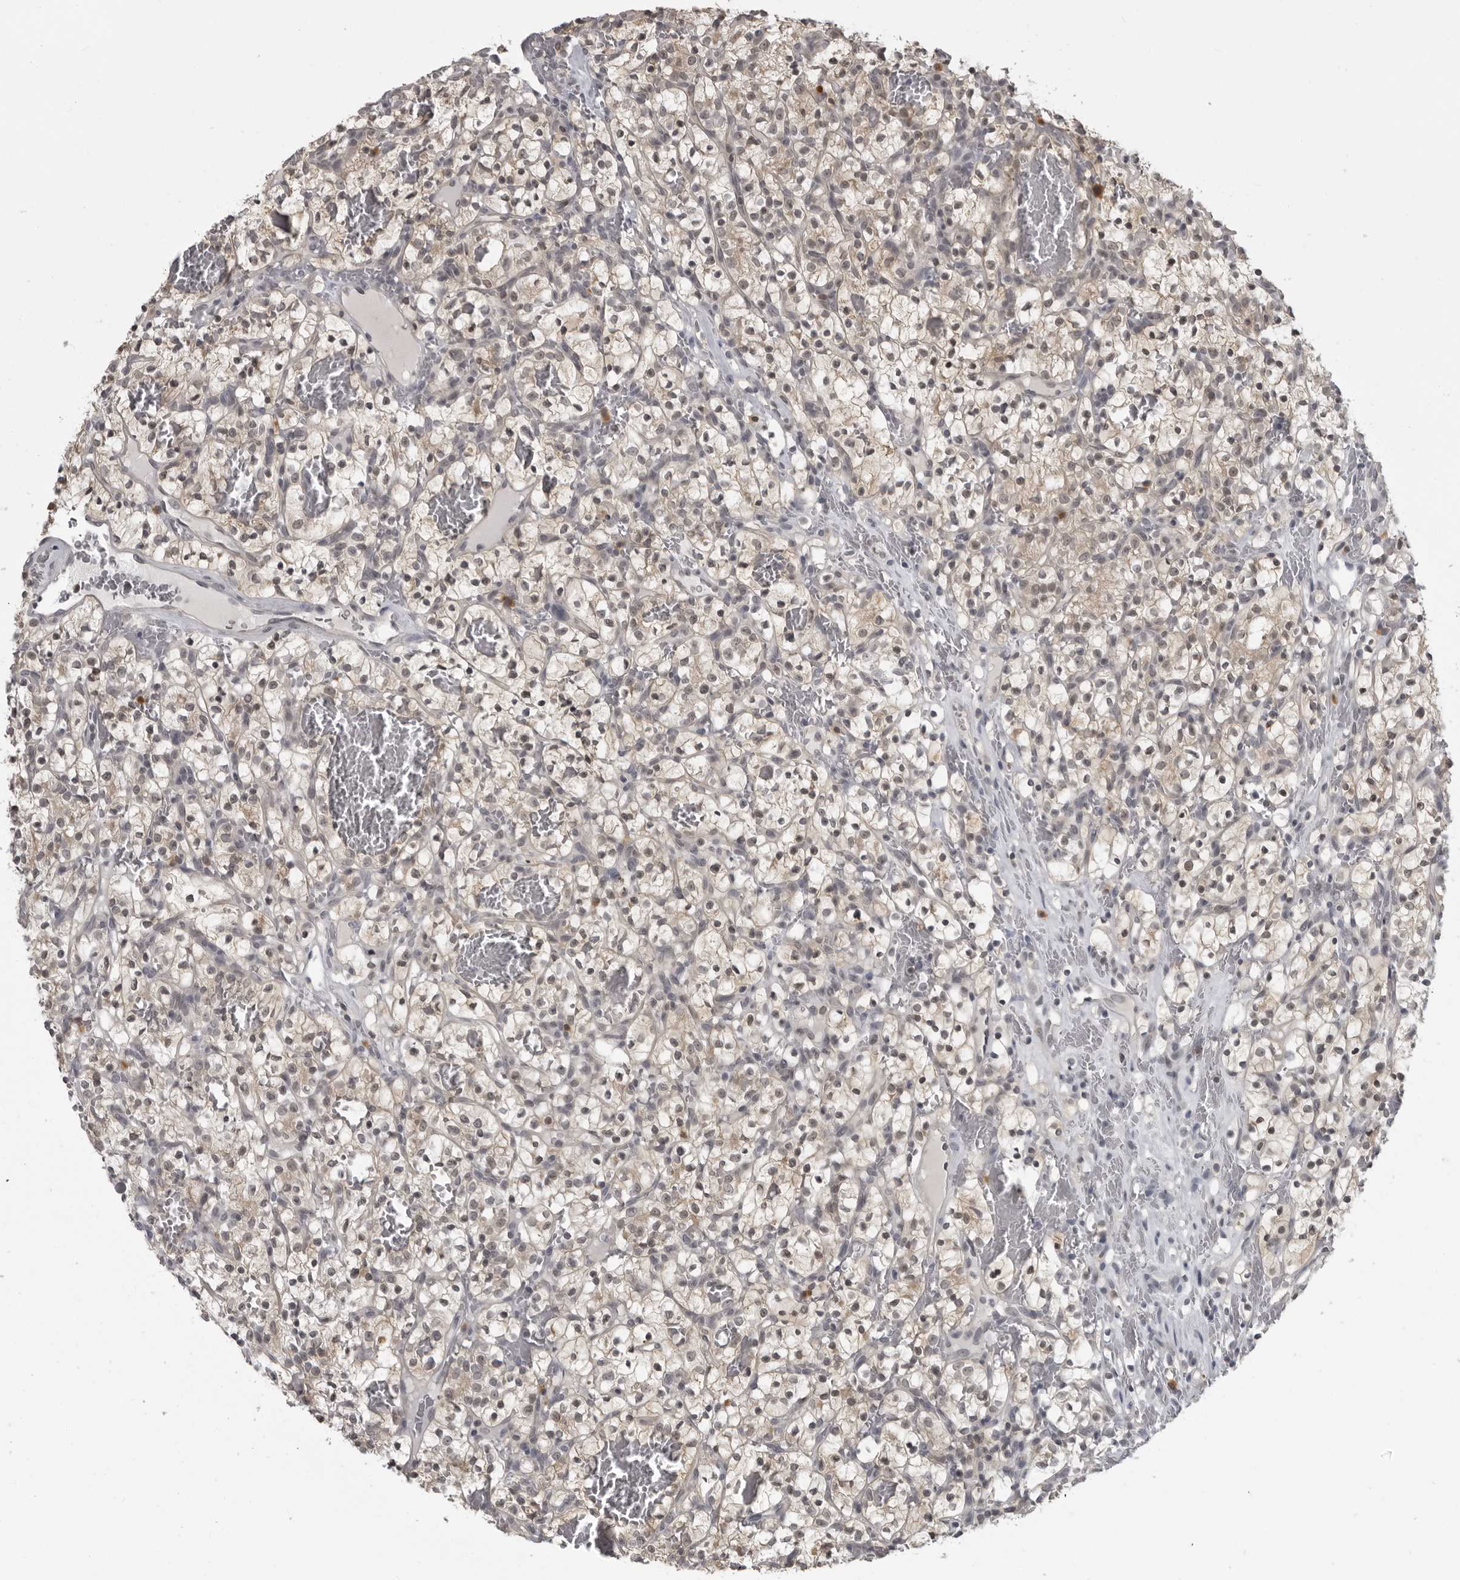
{"staining": {"intensity": "weak", "quantity": ">75%", "location": "cytoplasmic/membranous"}, "tissue": "renal cancer", "cell_type": "Tumor cells", "image_type": "cancer", "snomed": [{"axis": "morphology", "description": "Adenocarcinoma, NOS"}, {"axis": "topography", "description": "Kidney"}], "caption": "The image reveals immunohistochemical staining of renal cancer. There is weak cytoplasmic/membranous staining is present in approximately >75% of tumor cells. Nuclei are stained in blue.", "gene": "PDCL3", "patient": {"sex": "female", "age": 57}}